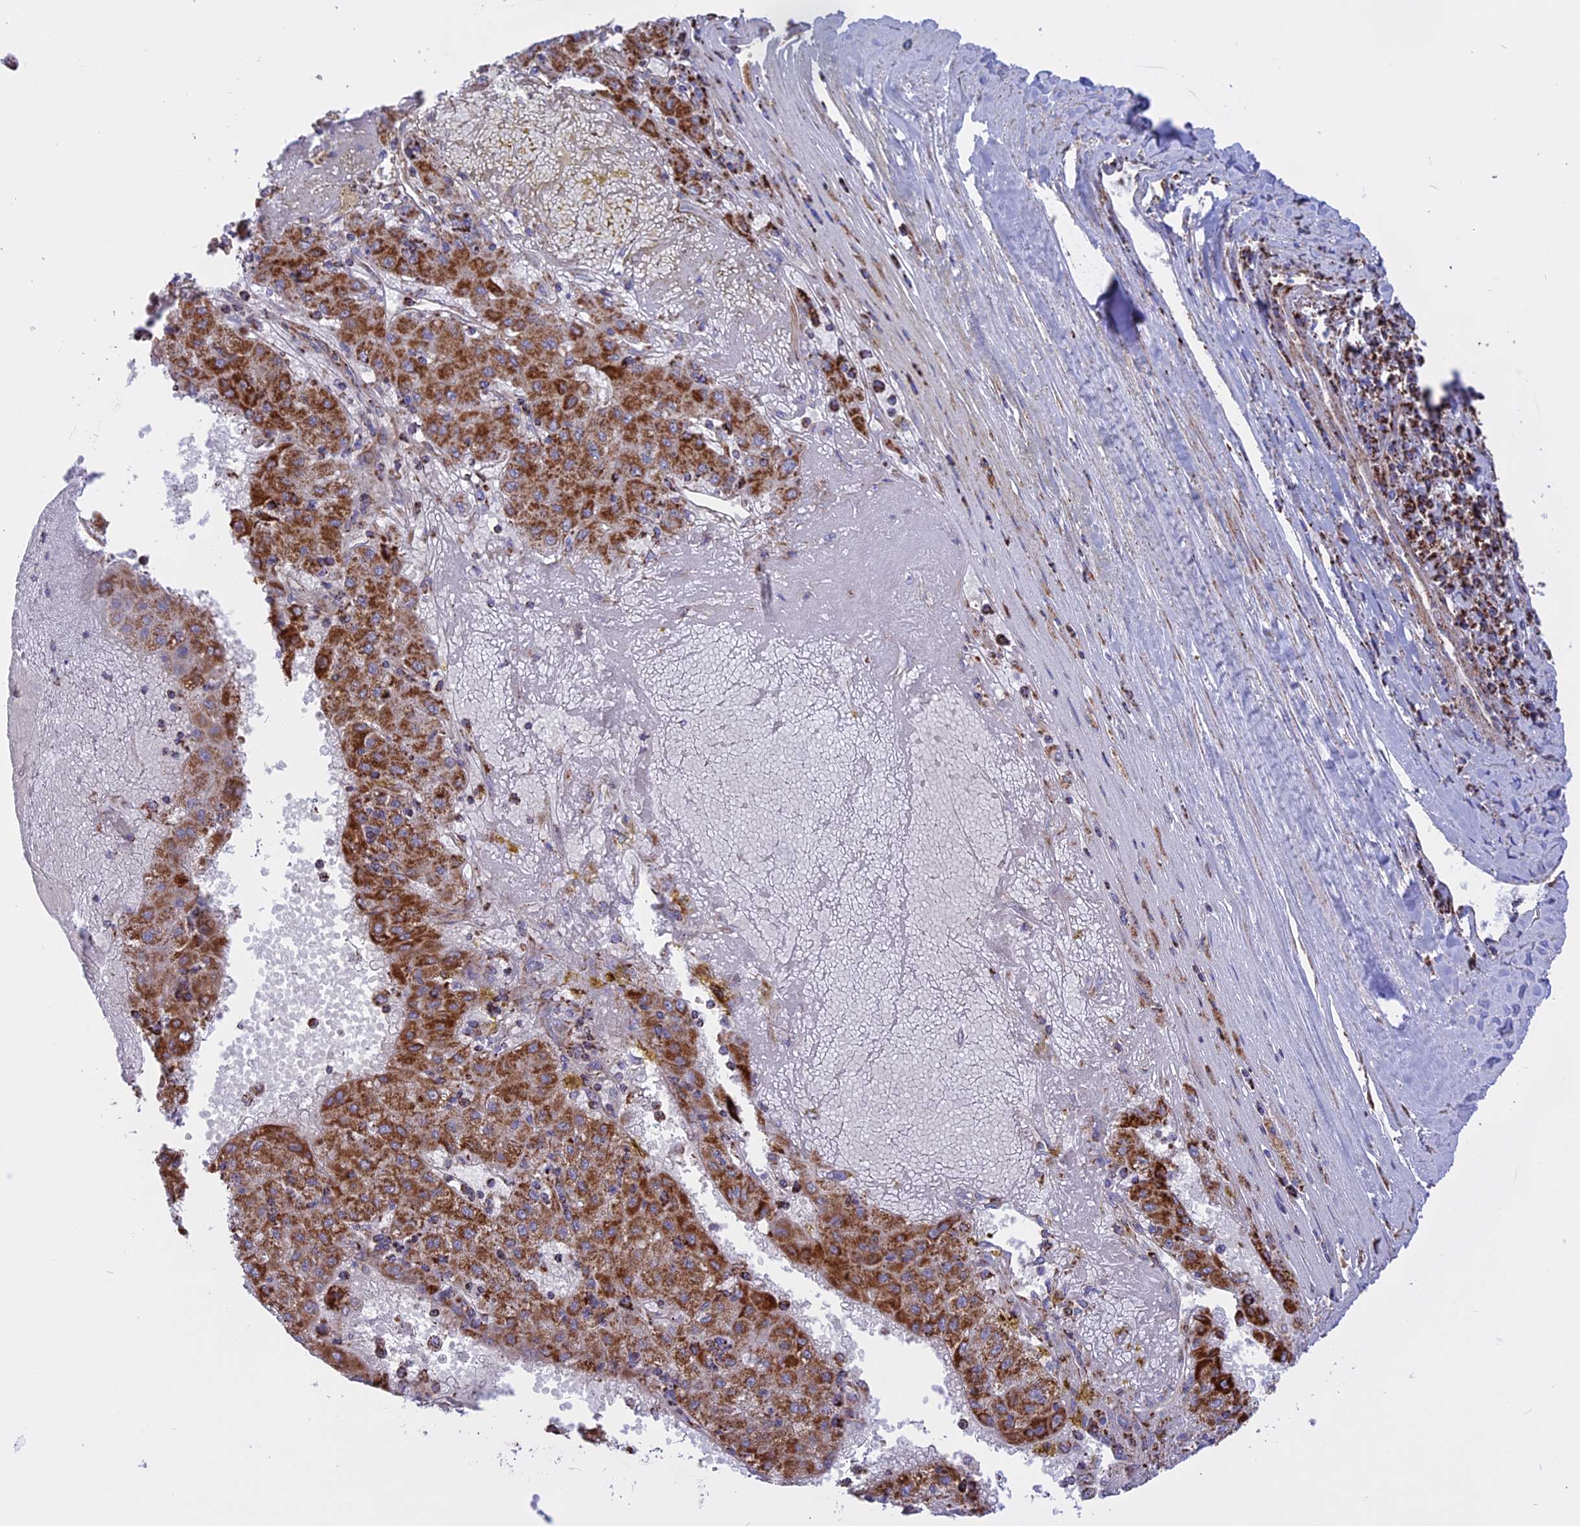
{"staining": {"intensity": "strong", "quantity": "25%-75%", "location": "cytoplasmic/membranous"}, "tissue": "liver cancer", "cell_type": "Tumor cells", "image_type": "cancer", "snomed": [{"axis": "morphology", "description": "Carcinoma, Hepatocellular, NOS"}, {"axis": "topography", "description": "Liver"}], "caption": "The histopathology image exhibits immunohistochemical staining of liver hepatocellular carcinoma. There is strong cytoplasmic/membranous positivity is identified in approximately 25%-75% of tumor cells.", "gene": "UQCRB", "patient": {"sex": "male", "age": 72}}